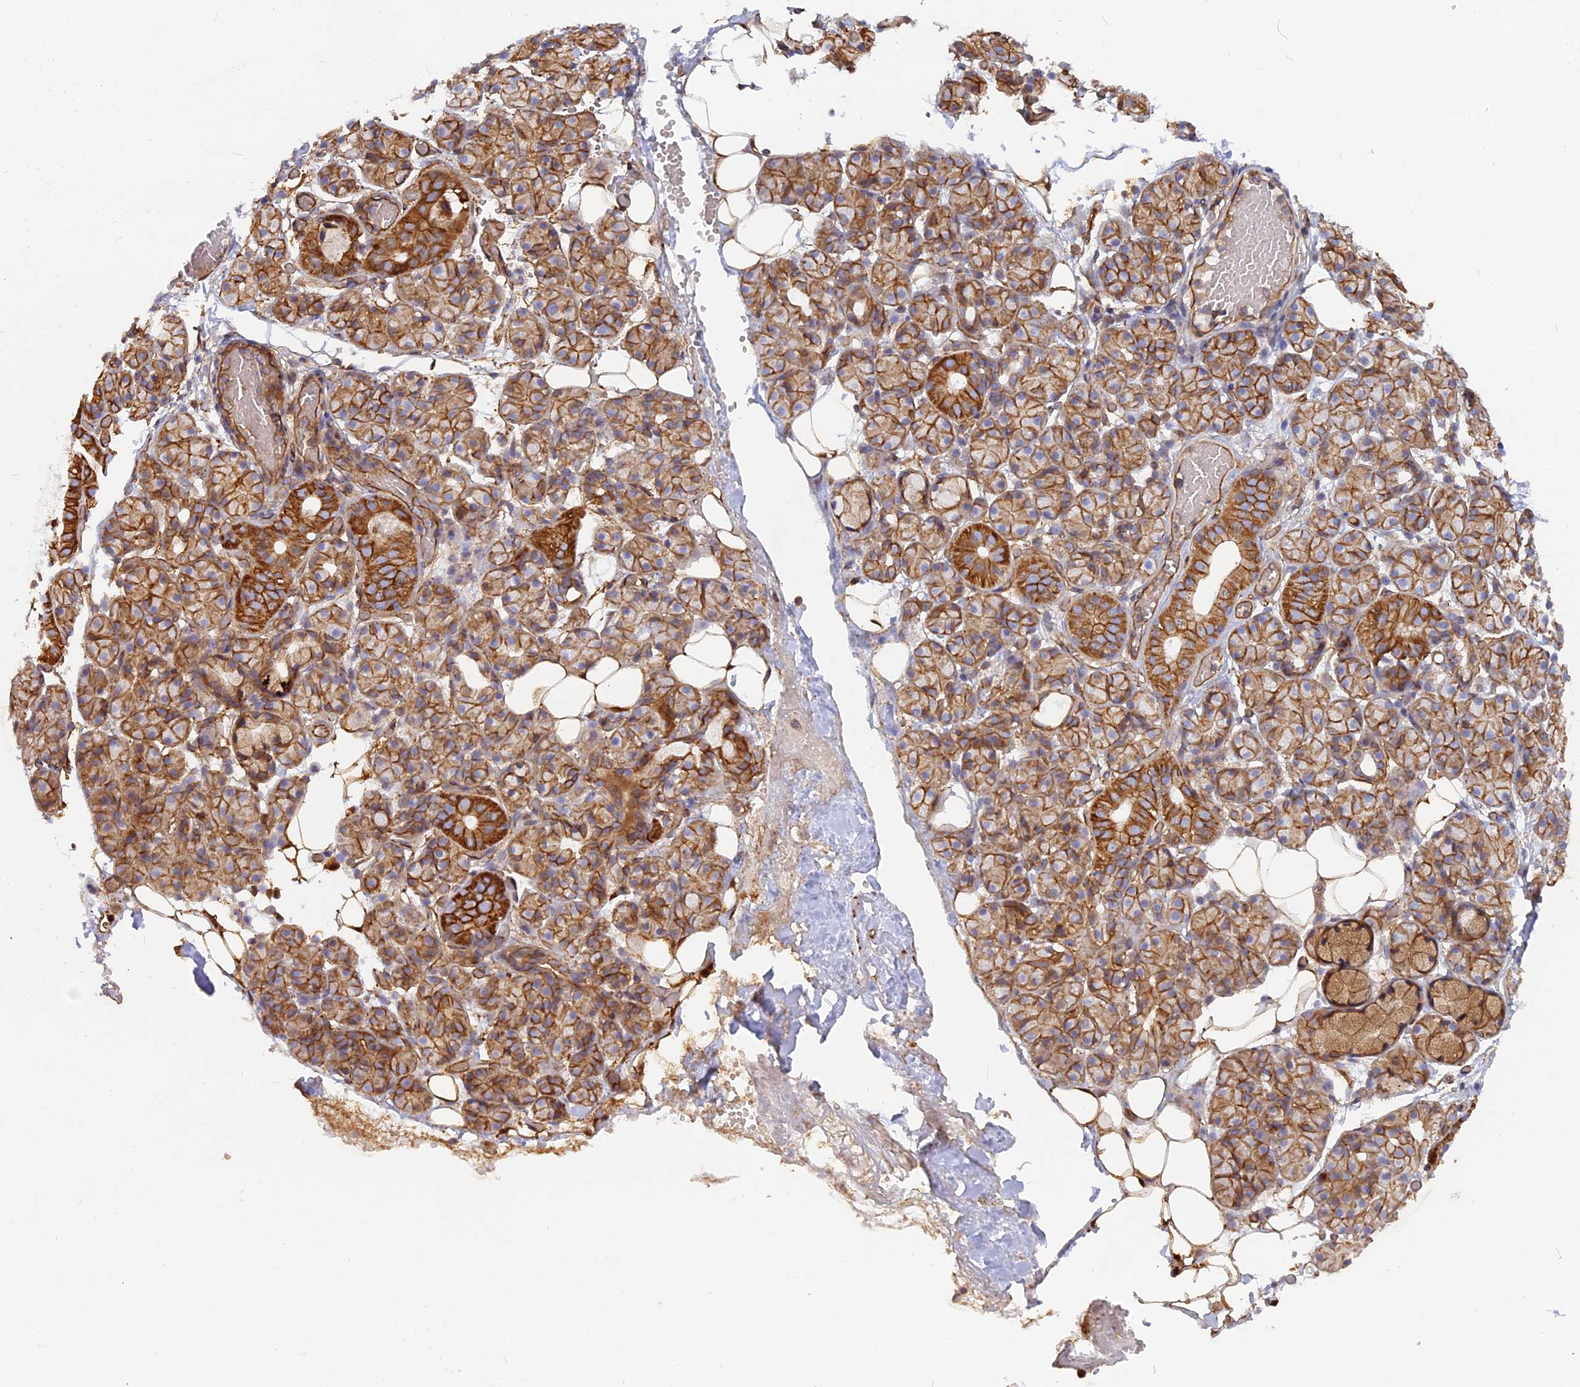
{"staining": {"intensity": "strong", "quantity": "25%-75%", "location": "cytoplasmic/membranous"}, "tissue": "salivary gland", "cell_type": "Glandular cells", "image_type": "normal", "snomed": [{"axis": "morphology", "description": "Normal tissue, NOS"}, {"axis": "topography", "description": "Salivary gland"}], "caption": "A high-resolution micrograph shows immunohistochemistry (IHC) staining of unremarkable salivary gland, which shows strong cytoplasmic/membranous positivity in approximately 25%-75% of glandular cells.", "gene": "CNBD2", "patient": {"sex": "male", "age": 63}}